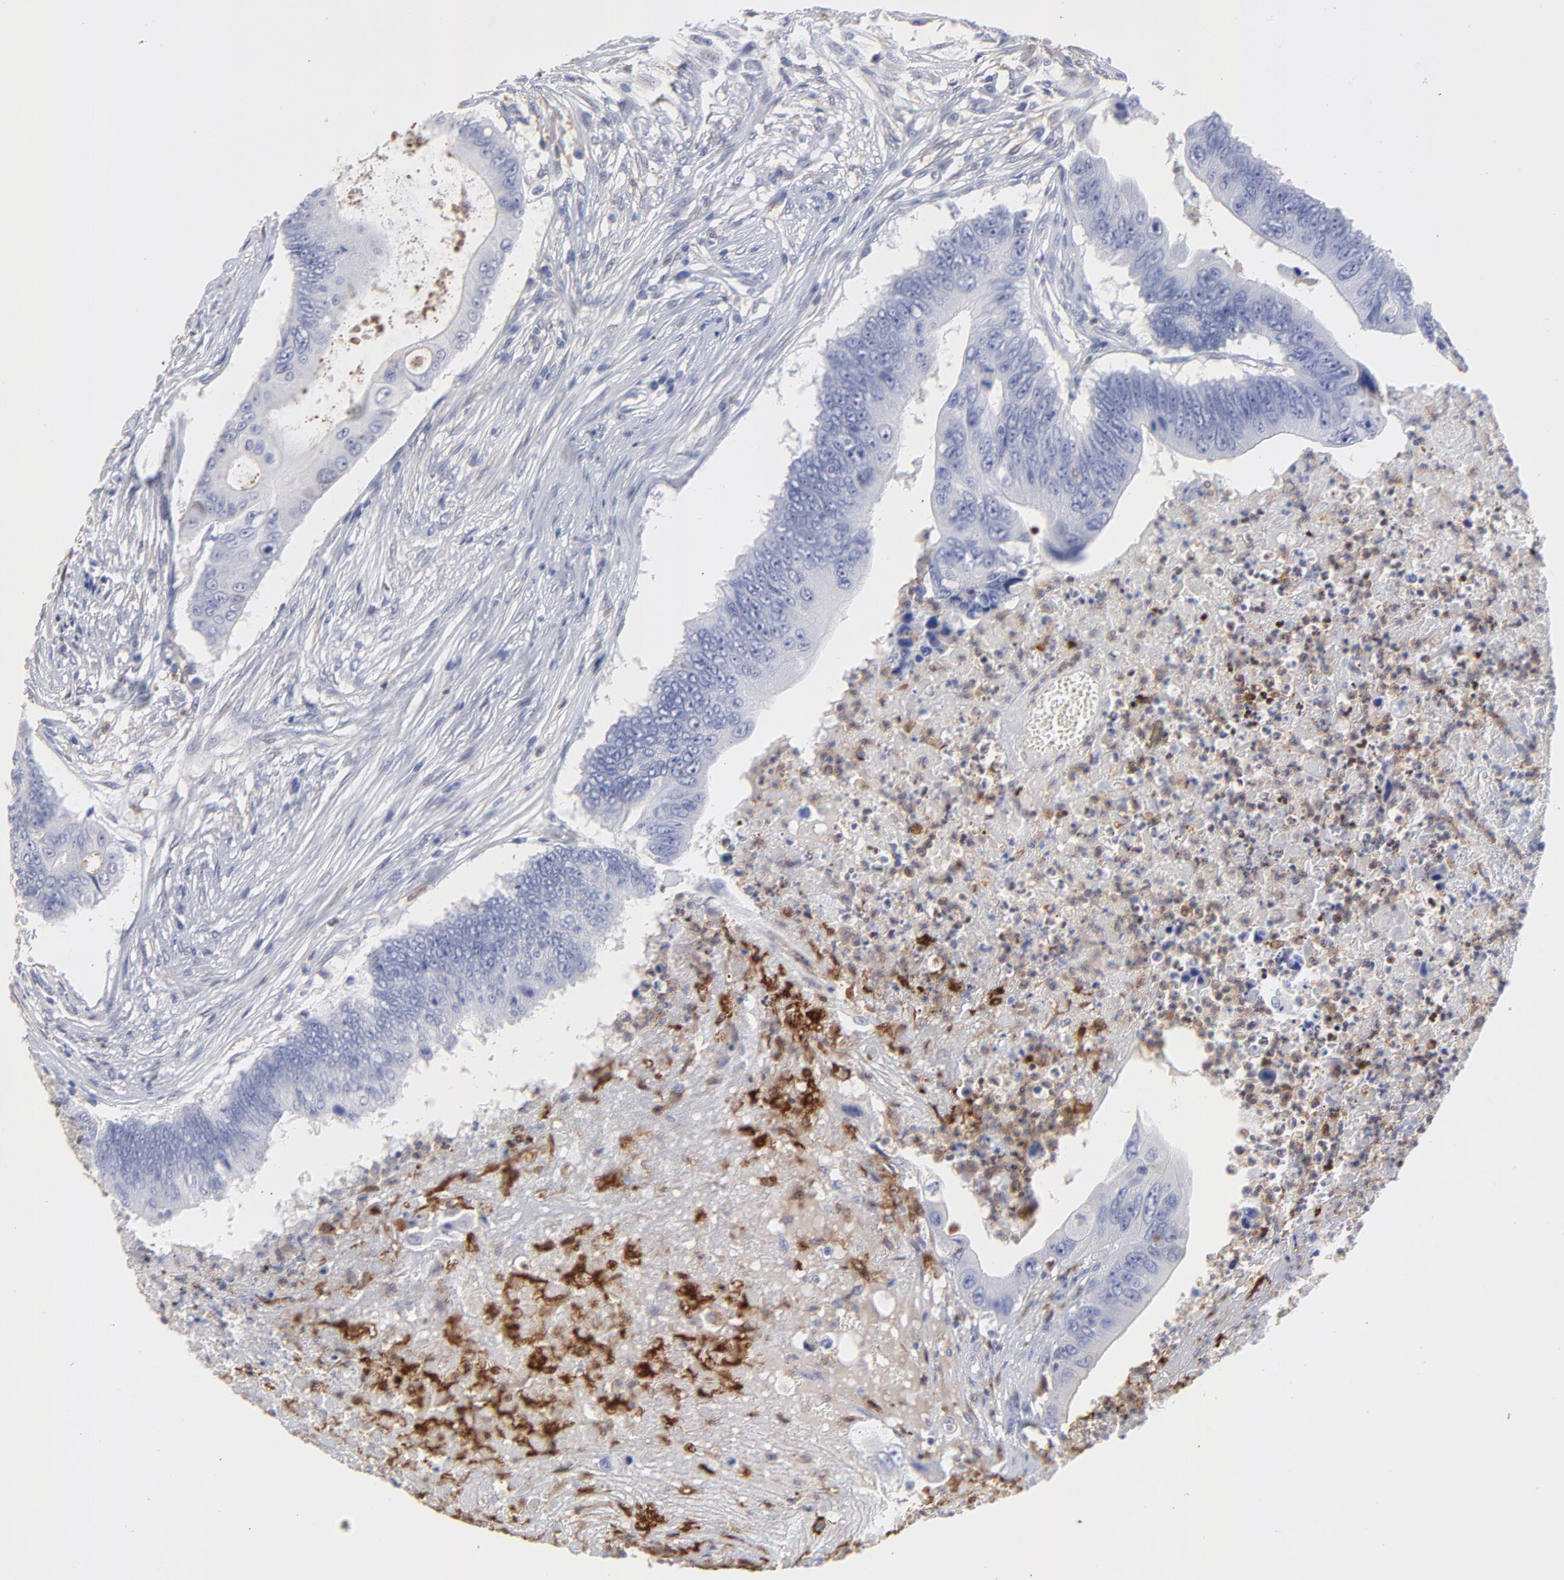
{"staining": {"intensity": "negative", "quantity": "none", "location": "none"}, "tissue": "colorectal cancer", "cell_type": "Tumor cells", "image_type": "cancer", "snomed": [{"axis": "morphology", "description": "Adenocarcinoma, NOS"}, {"axis": "topography", "description": "Colon"}], "caption": "Tumor cells are negative for protein expression in human adenocarcinoma (colorectal).", "gene": "SMARCA1", "patient": {"sex": "male", "age": 65}}